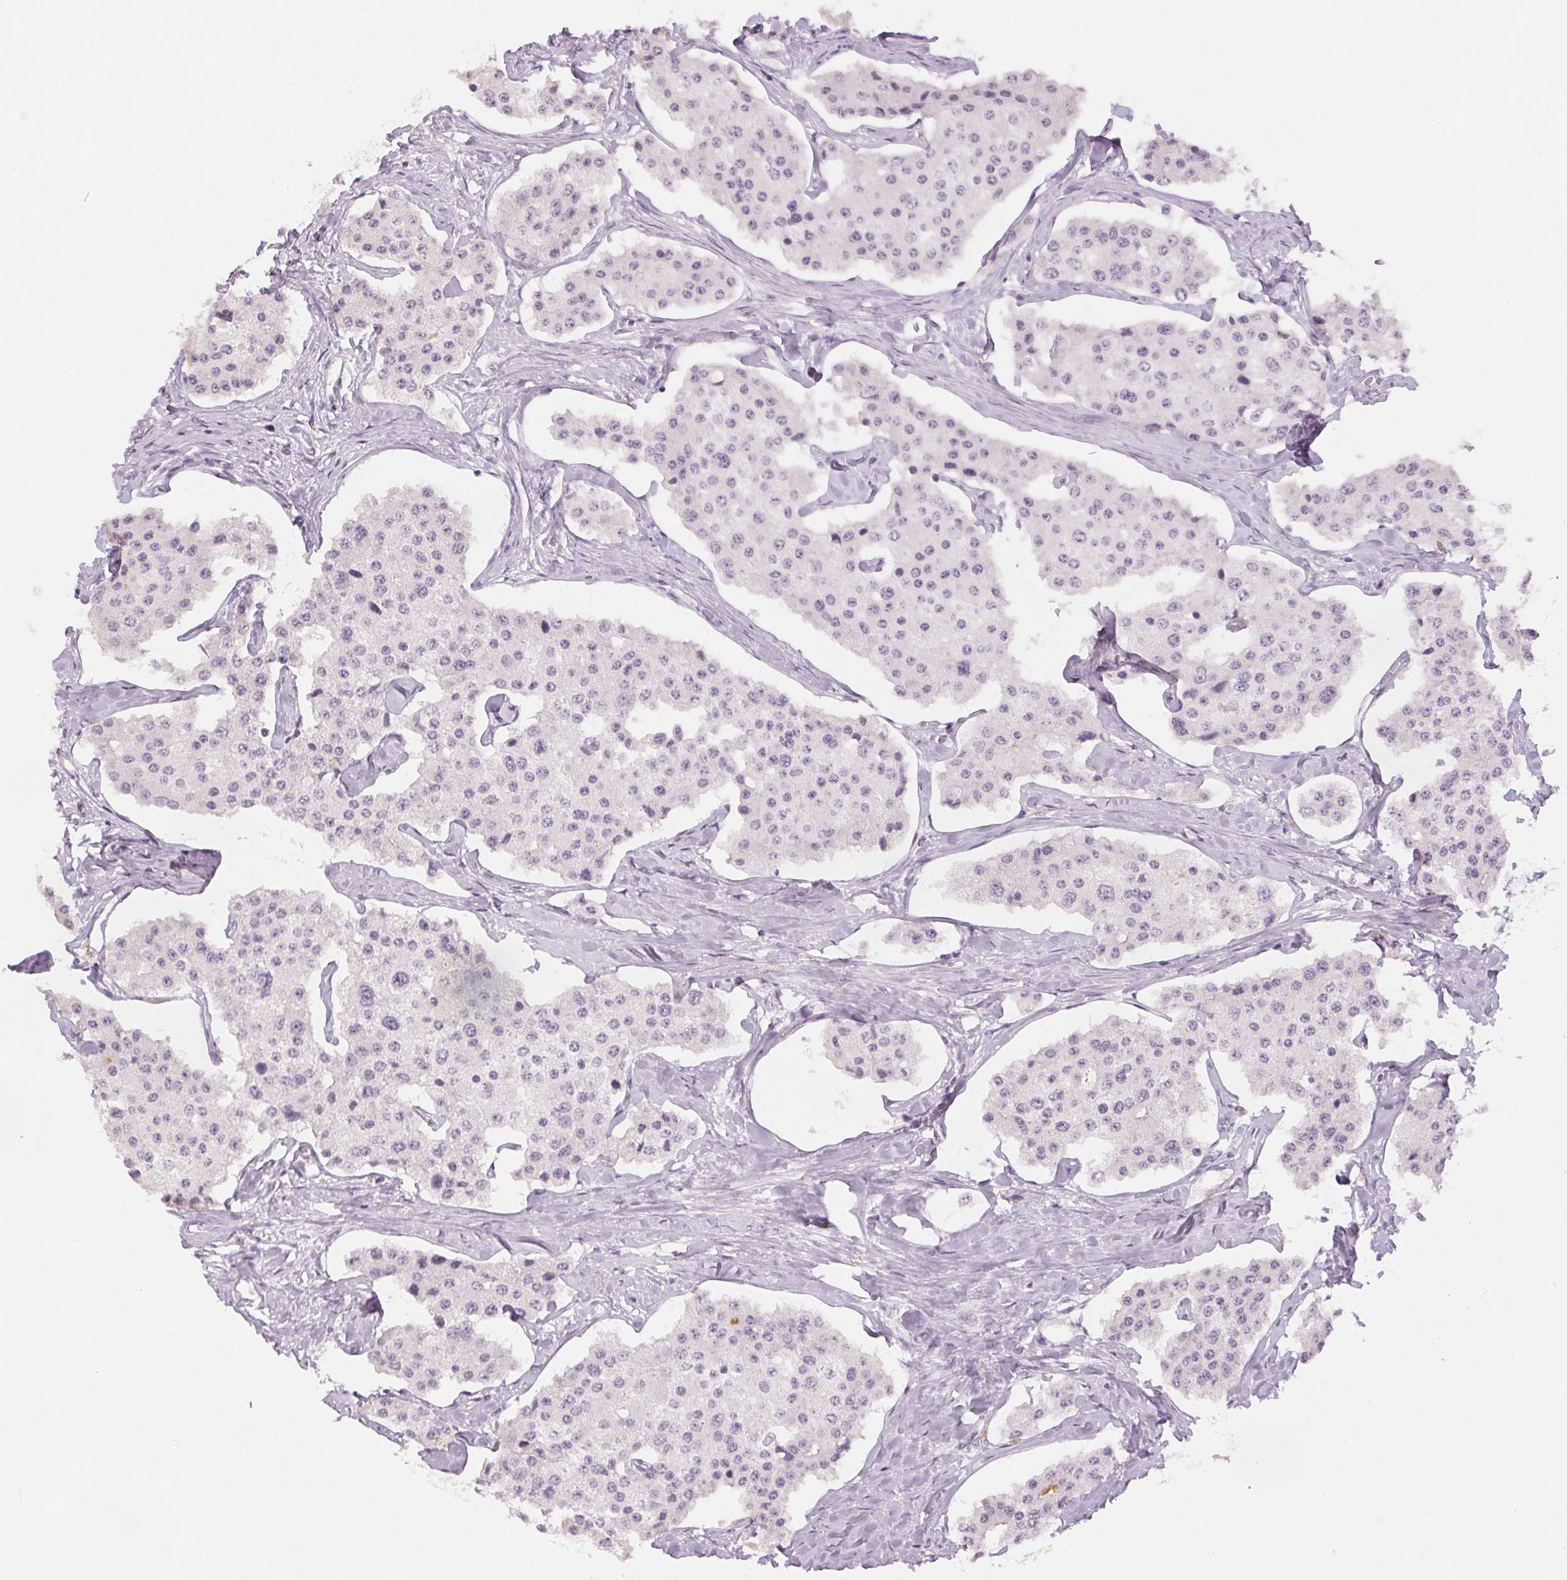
{"staining": {"intensity": "negative", "quantity": "none", "location": "none"}, "tissue": "carcinoid", "cell_type": "Tumor cells", "image_type": "cancer", "snomed": [{"axis": "morphology", "description": "Carcinoid, malignant, NOS"}, {"axis": "topography", "description": "Small intestine"}], "caption": "IHC of human malignant carcinoid exhibits no expression in tumor cells.", "gene": "SLC27A5", "patient": {"sex": "female", "age": 65}}